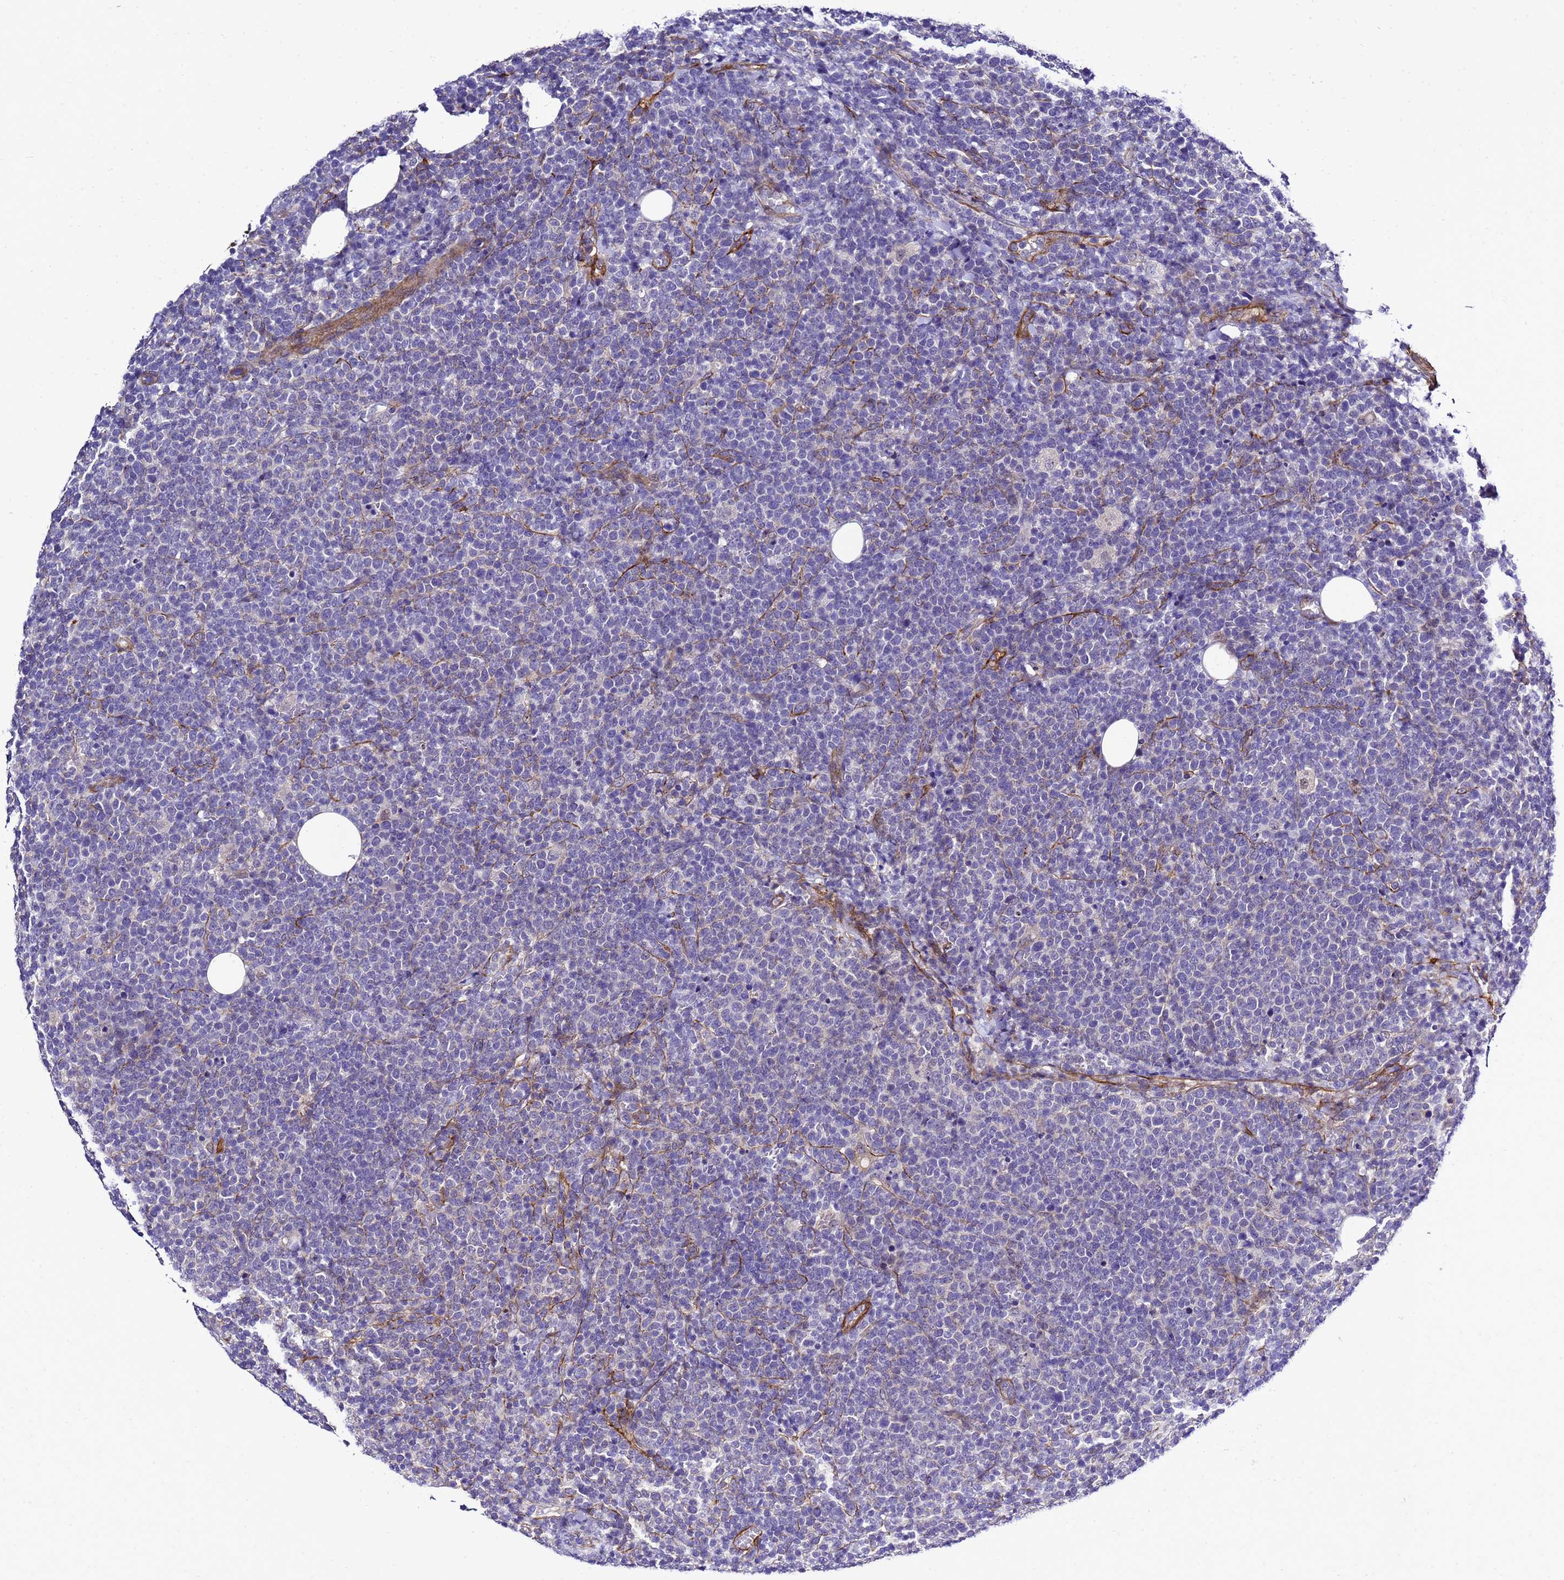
{"staining": {"intensity": "negative", "quantity": "none", "location": "none"}, "tissue": "lymphoma", "cell_type": "Tumor cells", "image_type": "cancer", "snomed": [{"axis": "morphology", "description": "Malignant lymphoma, non-Hodgkin's type, High grade"}, {"axis": "topography", "description": "Lymph node"}], "caption": "High magnification brightfield microscopy of lymphoma stained with DAB (3,3'-diaminobenzidine) (brown) and counterstained with hematoxylin (blue): tumor cells show no significant positivity.", "gene": "GZF1", "patient": {"sex": "male", "age": 61}}